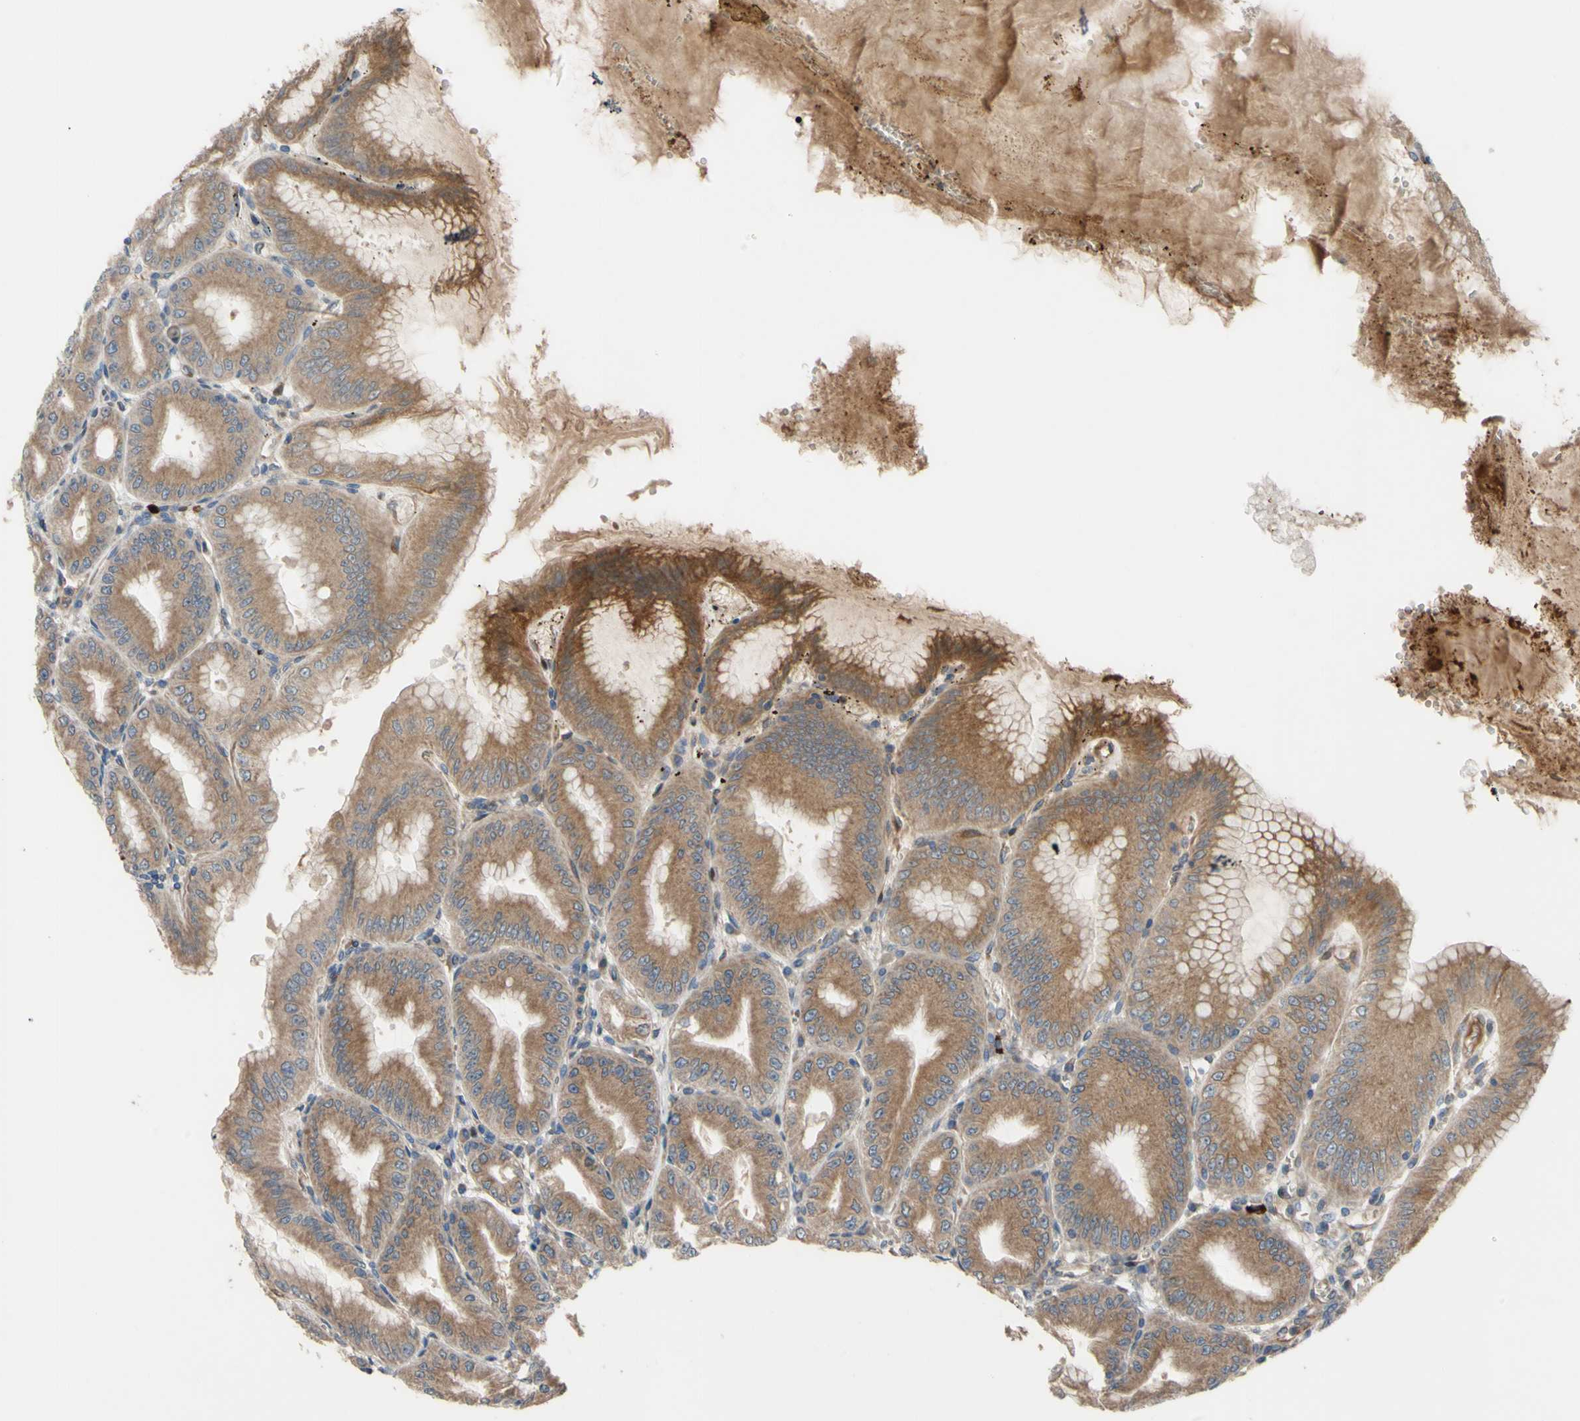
{"staining": {"intensity": "moderate", "quantity": ">75%", "location": "cytoplasmic/membranous"}, "tissue": "stomach", "cell_type": "Glandular cells", "image_type": "normal", "snomed": [{"axis": "morphology", "description": "Normal tissue, NOS"}, {"axis": "topography", "description": "Stomach, lower"}], "caption": "Moderate cytoplasmic/membranous staining is appreciated in about >75% of glandular cells in normal stomach. Using DAB (brown) and hematoxylin (blue) stains, captured at high magnification using brightfield microscopy.", "gene": "SPTLC1", "patient": {"sex": "male", "age": 71}}